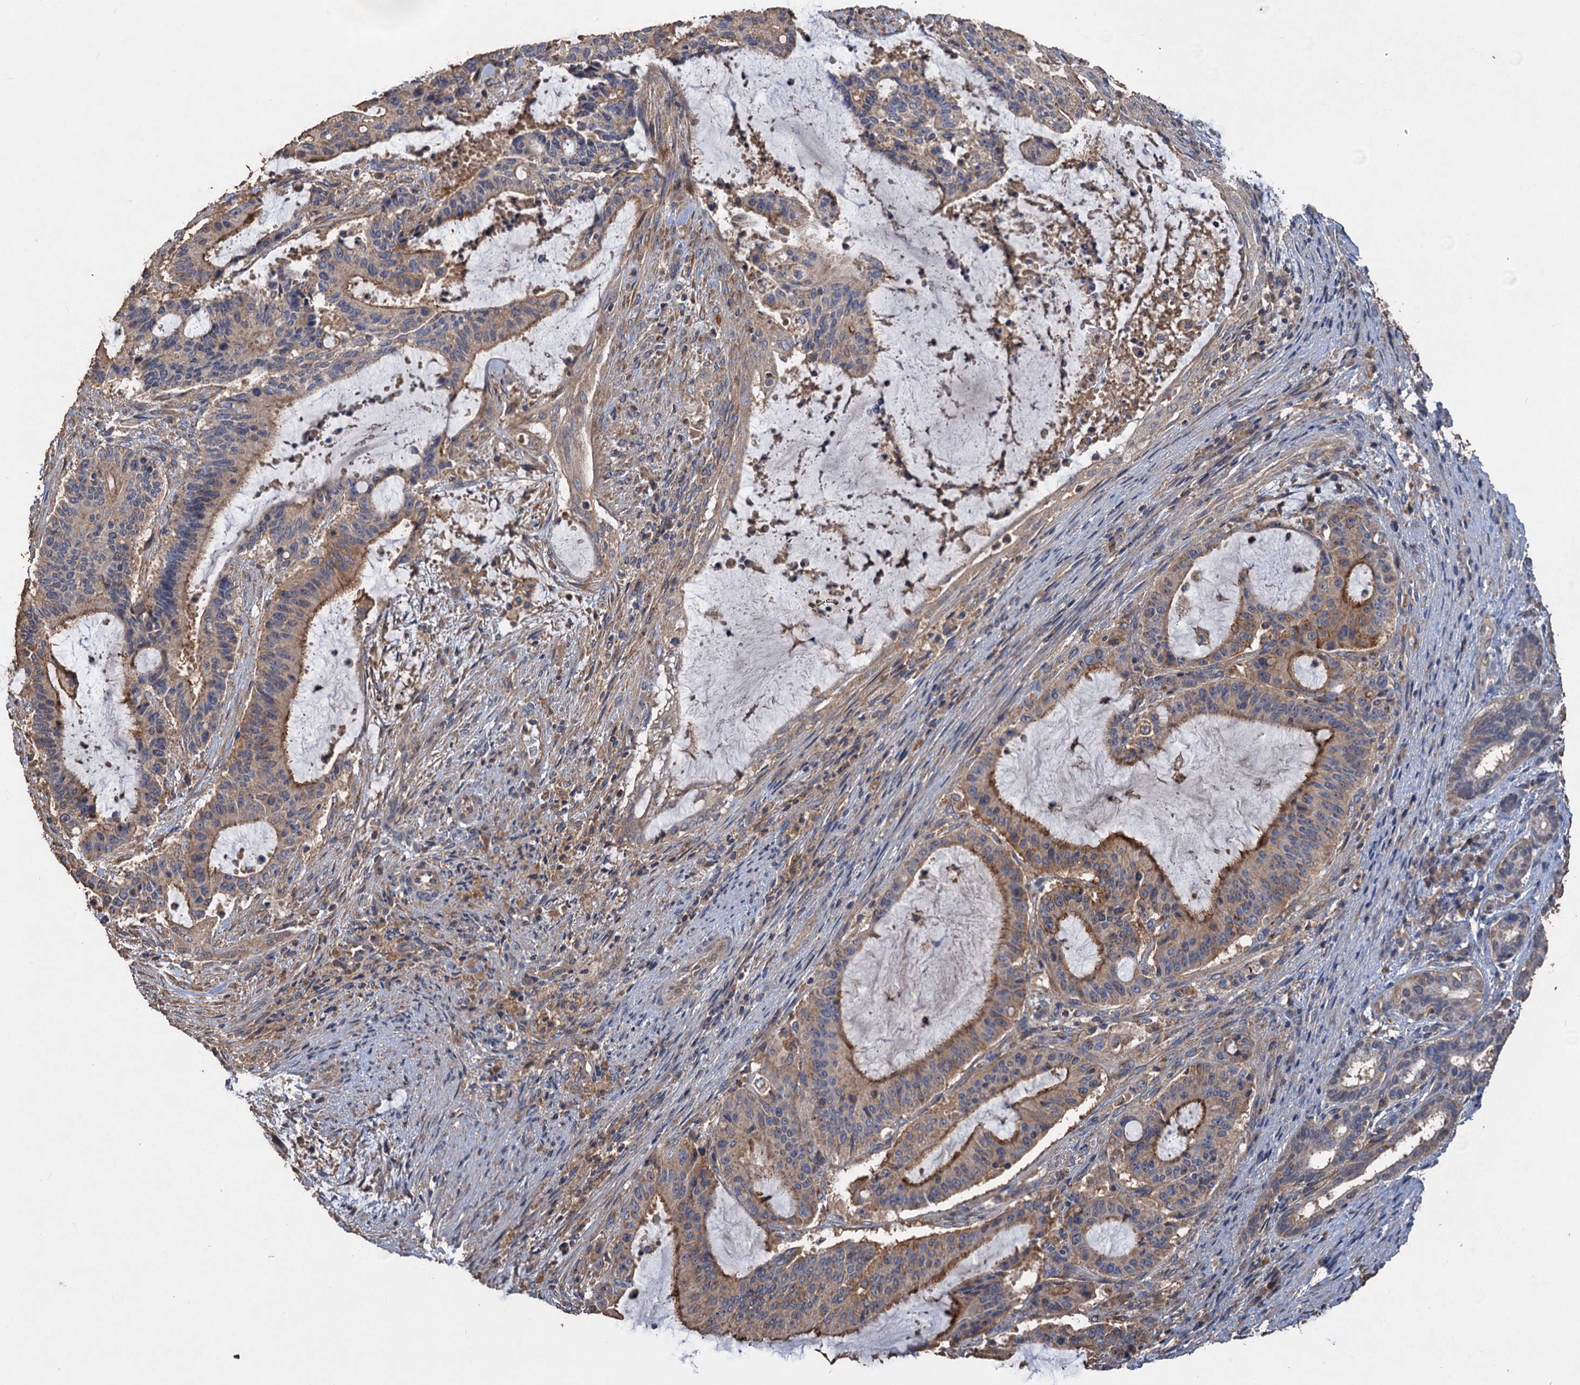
{"staining": {"intensity": "moderate", "quantity": "25%-75%", "location": "cytoplasmic/membranous"}, "tissue": "liver cancer", "cell_type": "Tumor cells", "image_type": "cancer", "snomed": [{"axis": "morphology", "description": "Normal tissue, NOS"}, {"axis": "morphology", "description": "Cholangiocarcinoma"}, {"axis": "topography", "description": "Liver"}, {"axis": "topography", "description": "Peripheral nerve tissue"}], "caption": "Liver cholangiocarcinoma stained for a protein displays moderate cytoplasmic/membranous positivity in tumor cells.", "gene": "SCUBE3", "patient": {"sex": "female", "age": 73}}